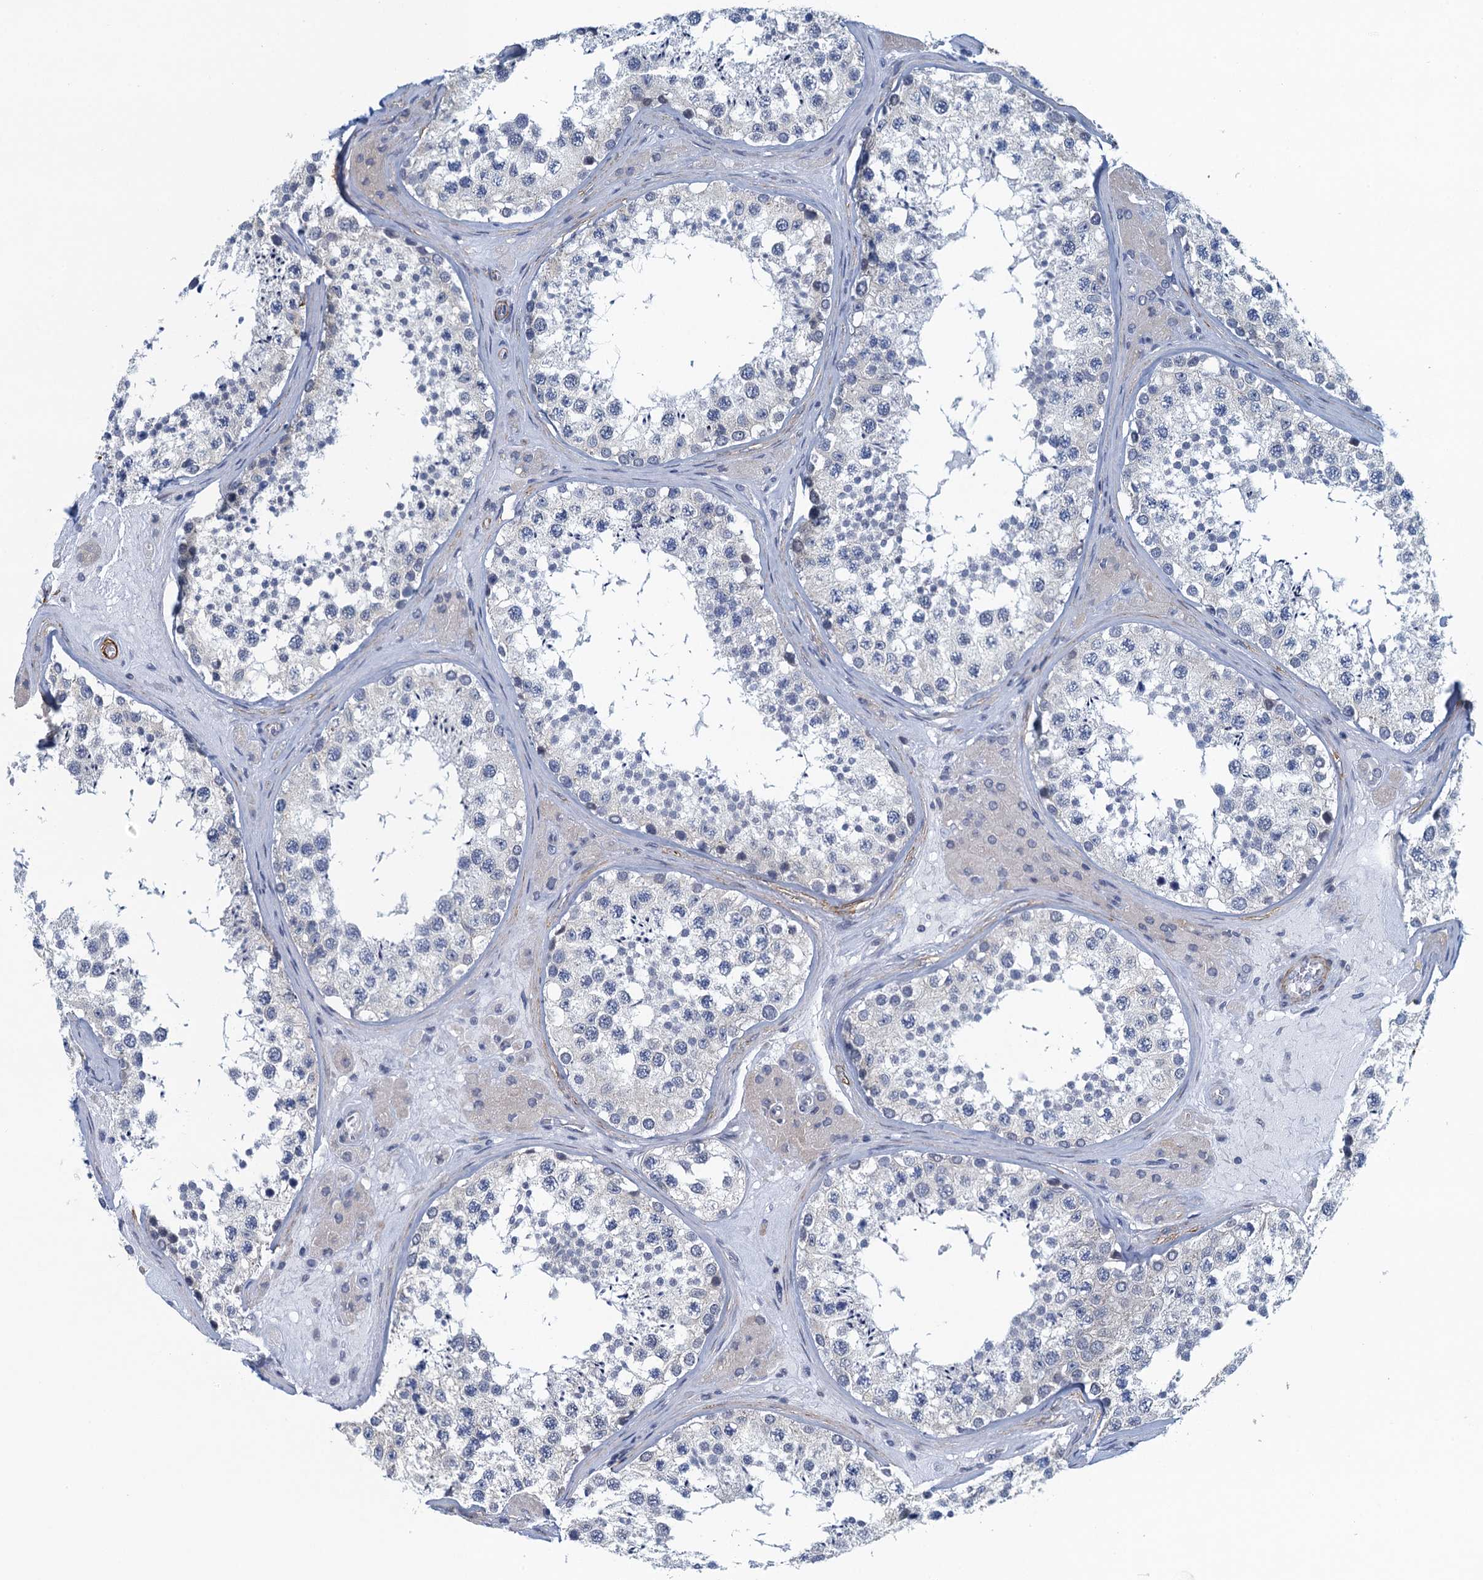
{"staining": {"intensity": "negative", "quantity": "none", "location": "none"}, "tissue": "testis", "cell_type": "Cells in seminiferous ducts", "image_type": "normal", "snomed": [{"axis": "morphology", "description": "Normal tissue, NOS"}, {"axis": "topography", "description": "Testis"}], "caption": "A high-resolution histopathology image shows immunohistochemistry (IHC) staining of benign testis, which demonstrates no significant positivity in cells in seminiferous ducts. (DAB IHC, high magnification).", "gene": "ALG2", "patient": {"sex": "male", "age": 46}}